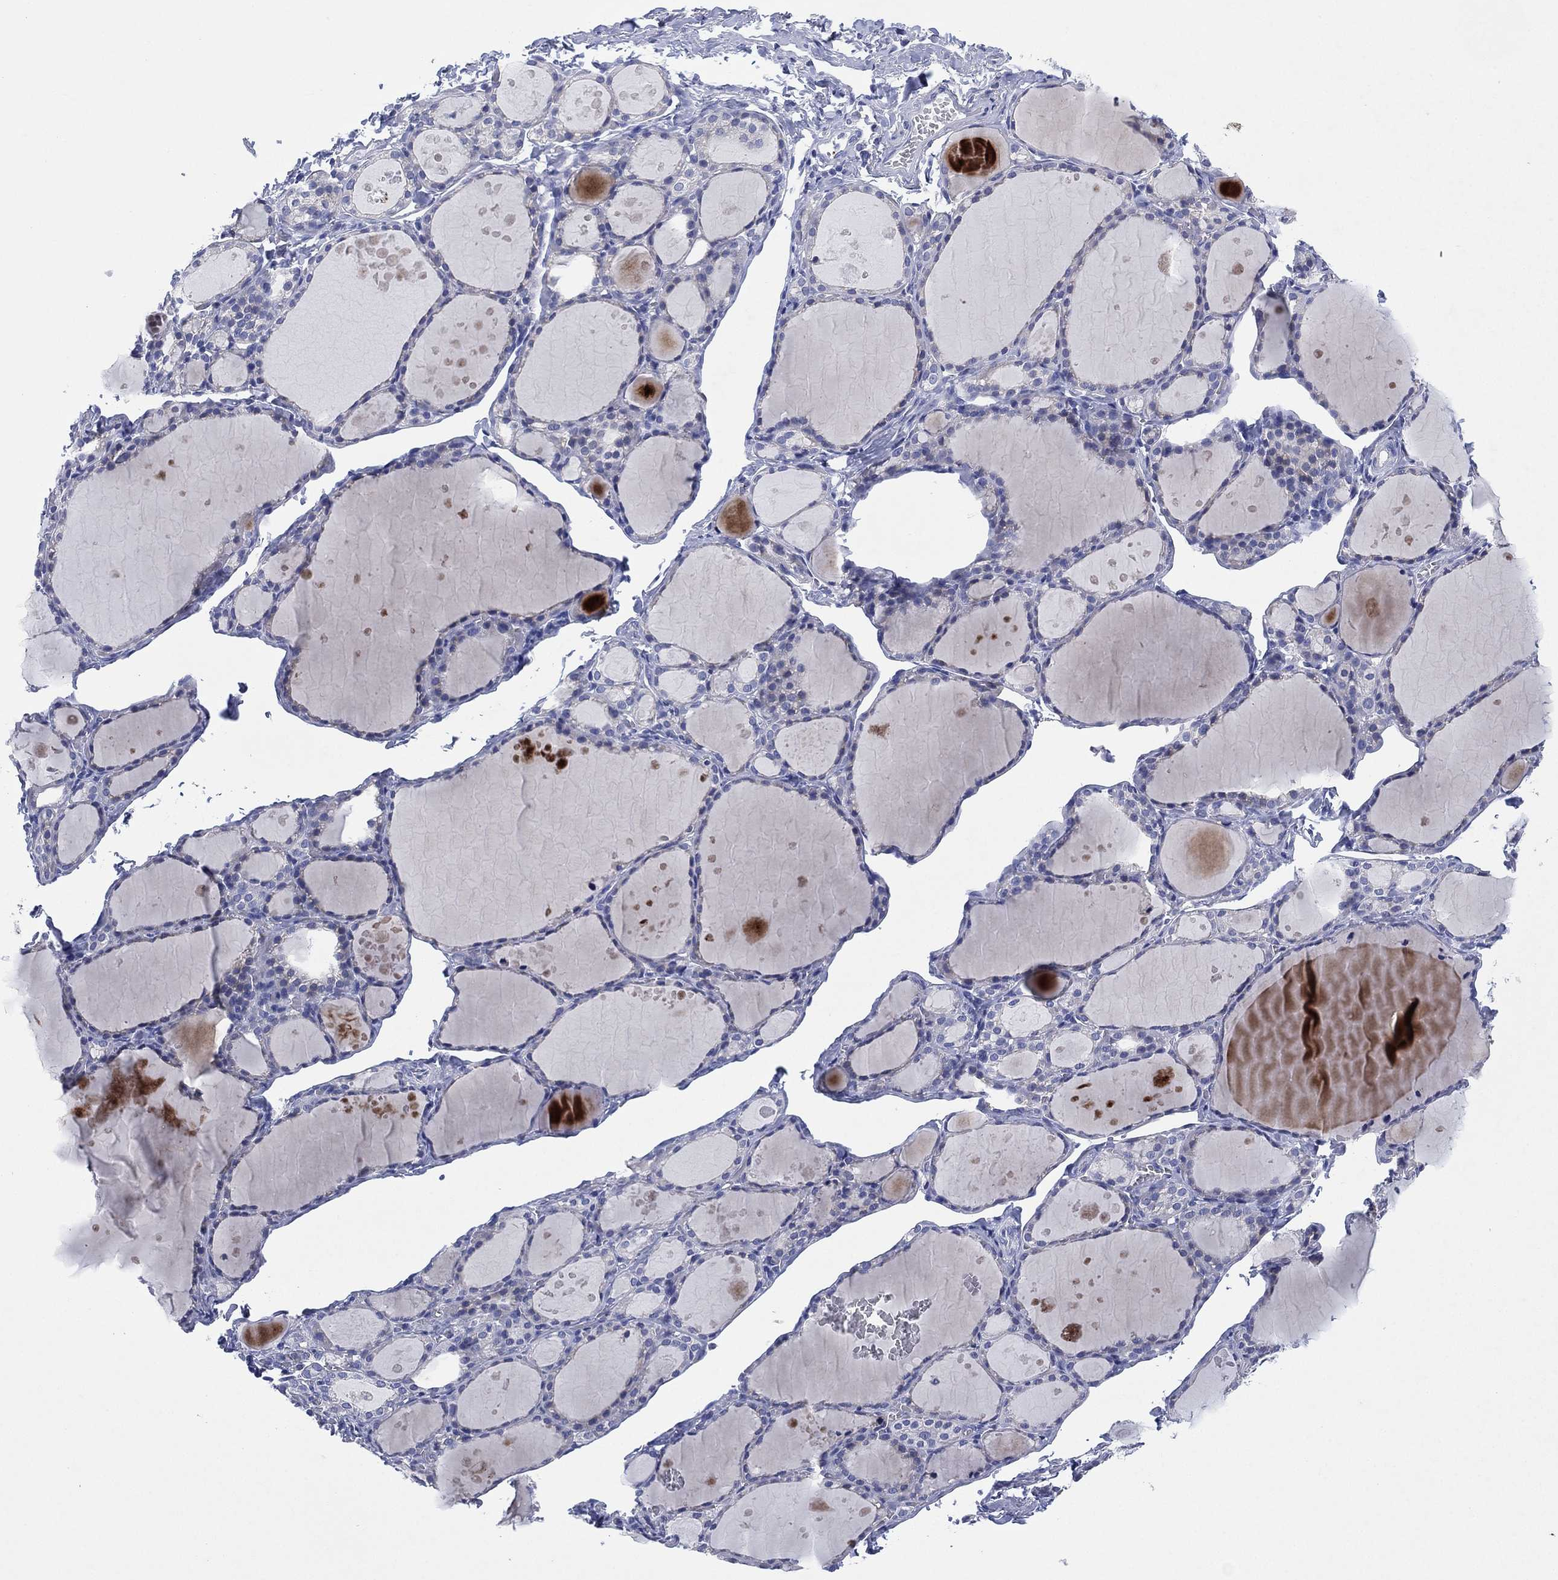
{"staining": {"intensity": "negative", "quantity": "none", "location": "none"}, "tissue": "thyroid gland", "cell_type": "Glandular cells", "image_type": "normal", "snomed": [{"axis": "morphology", "description": "Normal tissue, NOS"}, {"axis": "topography", "description": "Thyroid gland"}], "caption": "A histopathology image of thyroid gland stained for a protein shows no brown staining in glandular cells. (Brightfield microscopy of DAB (3,3'-diaminobenzidine) immunohistochemistry (IHC) at high magnification).", "gene": "CHRNA3", "patient": {"sex": "male", "age": 68}}